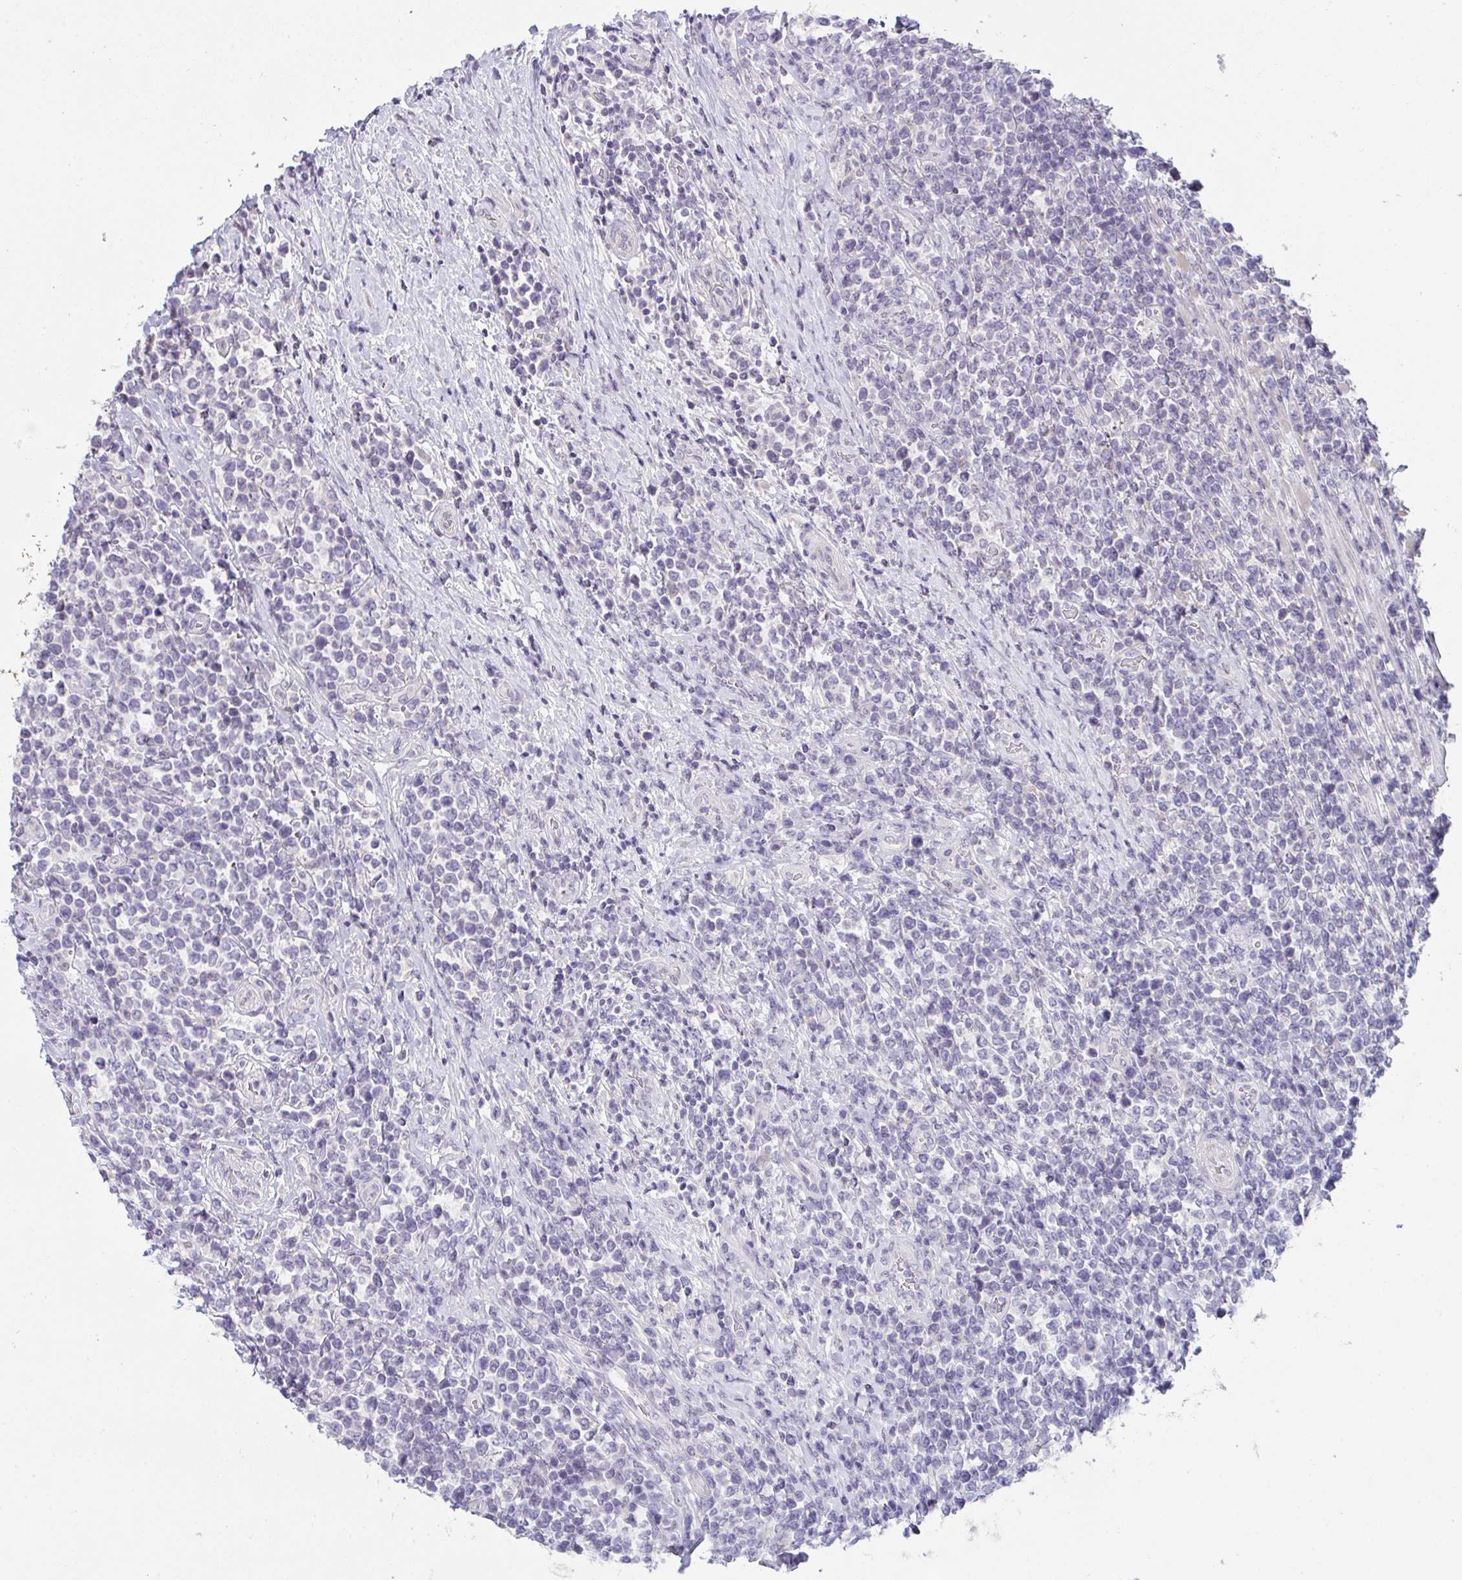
{"staining": {"intensity": "negative", "quantity": "none", "location": "none"}, "tissue": "lymphoma", "cell_type": "Tumor cells", "image_type": "cancer", "snomed": [{"axis": "morphology", "description": "Malignant lymphoma, non-Hodgkin's type, High grade"}, {"axis": "topography", "description": "Soft tissue"}], "caption": "There is no significant positivity in tumor cells of high-grade malignant lymphoma, non-Hodgkin's type.", "gene": "ATP6V0D2", "patient": {"sex": "female", "age": 56}}